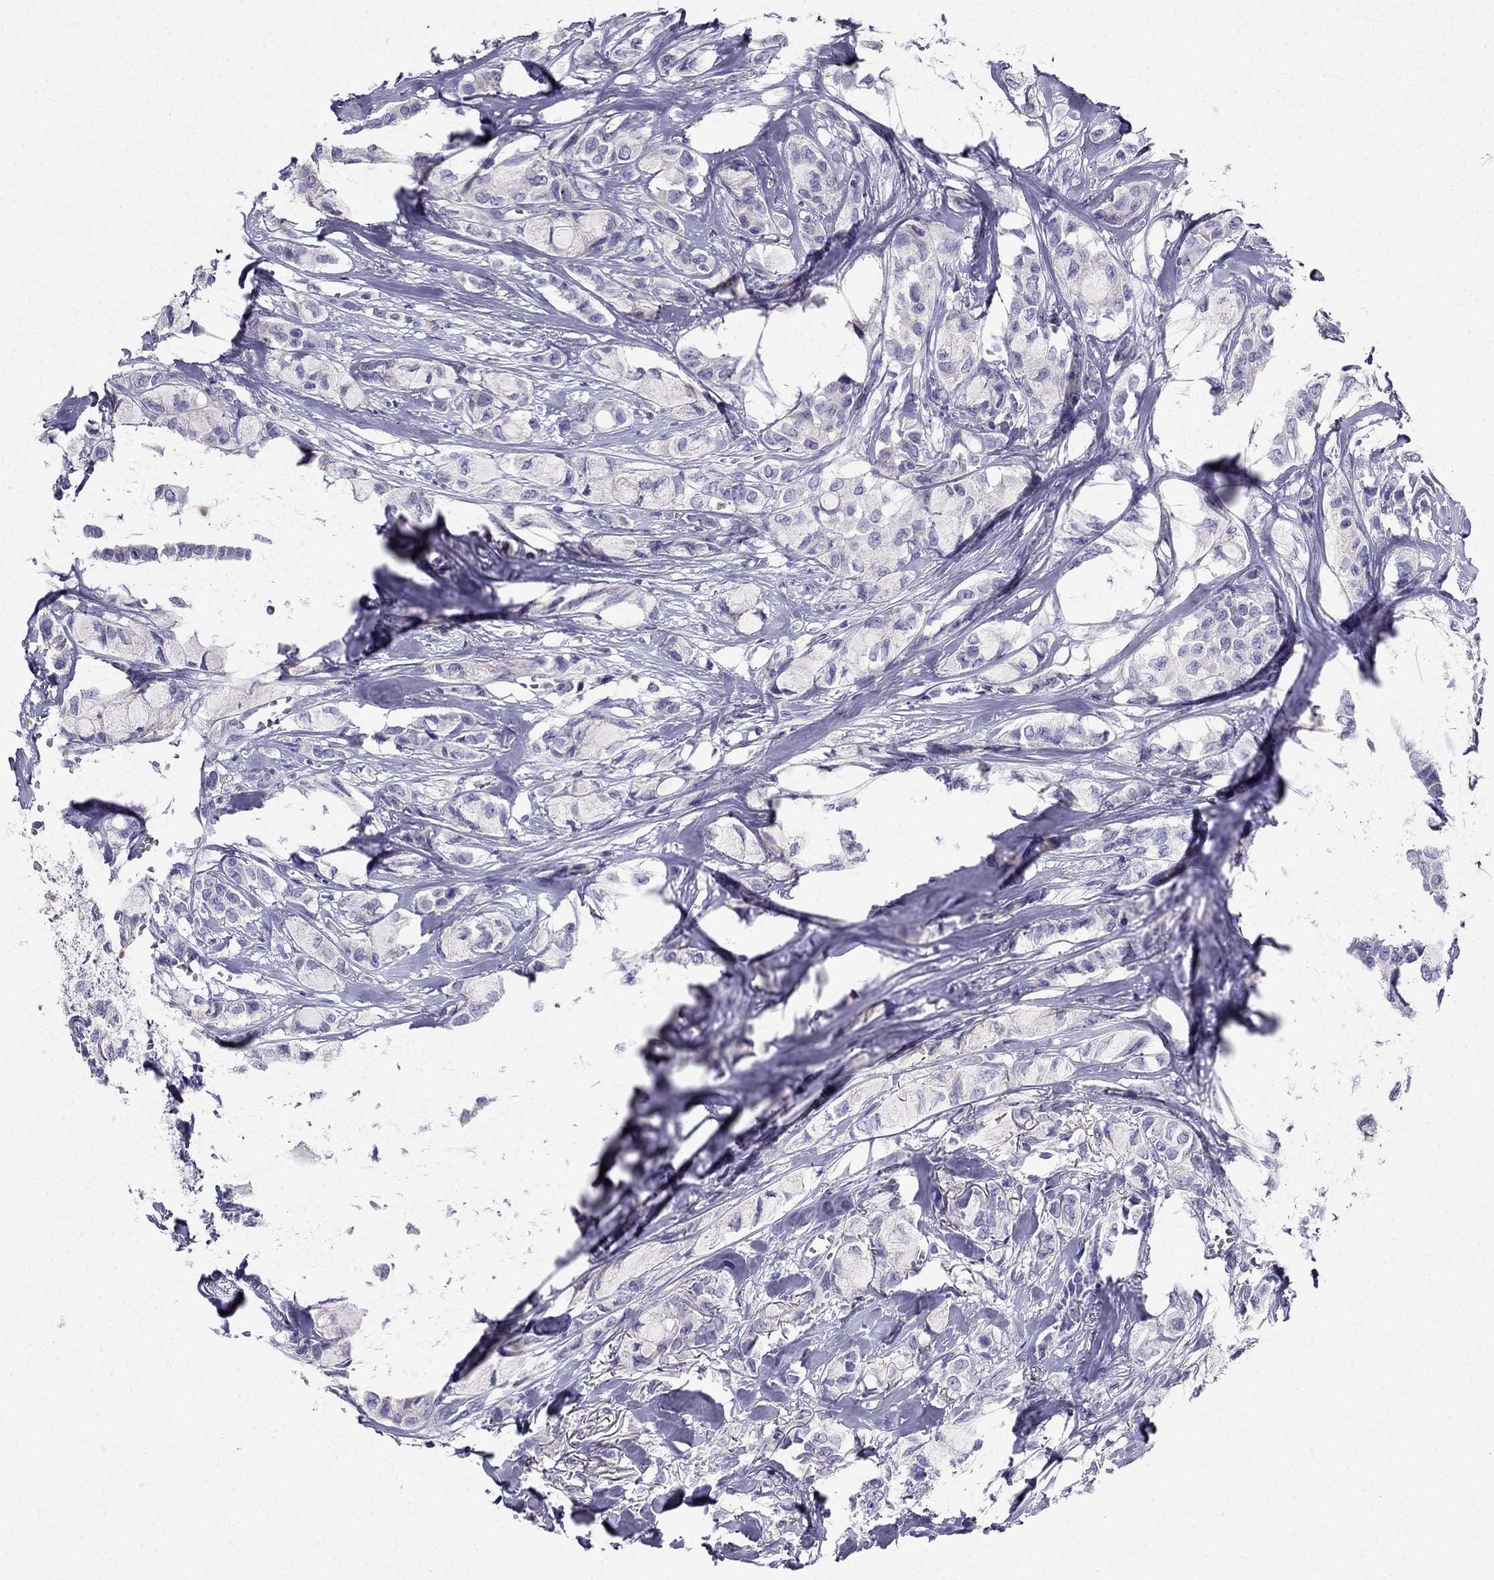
{"staining": {"intensity": "negative", "quantity": "none", "location": "none"}, "tissue": "breast cancer", "cell_type": "Tumor cells", "image_type": "cancer", "snomed": [{"axis": "morphology", "description": "Duct carcinoma"}, {"axis": "topography", "description": "Breast"}], "caption": "IHC of invasive ductal carcinoma (breast) shows no positivity in tumor cells.", "gene": "PTH", "patient": {"sex": "female", "age": 85}}